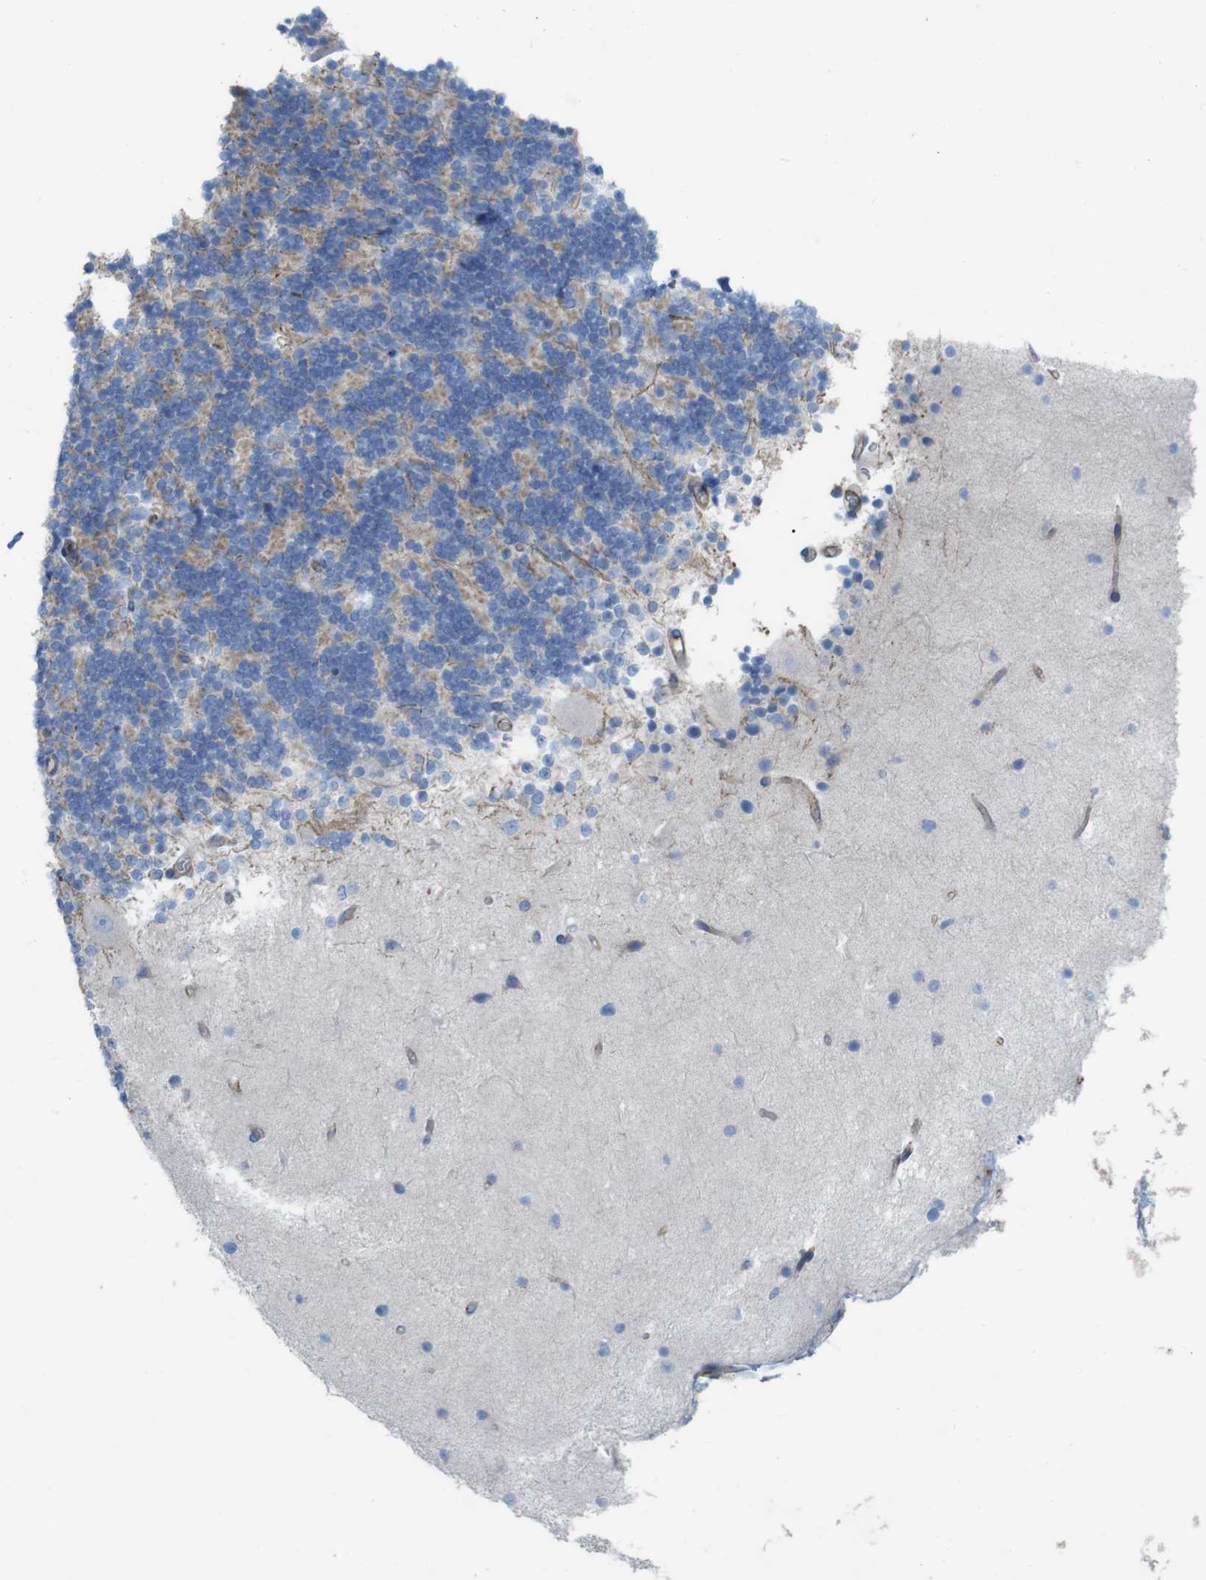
{"staining": {"intensity": "moderate", "quantity": "<25%", "location": "cytoplasmic/membranous"}, "tissue": "cerebellum", "cell_type": "Cells in granular layer", "image_type": "normal", "snomed": [{"axis": "morphology", "description": "Normal tissue, NOS"}, {"axis": "topography", "description": "Cerebellum"}], "caption": "Immunohistochemistry (IHC) staining of normal cerebellum, which displays low levels of moderate cytoplasmic/membranous expression in approximately <25% of cells in granular layer indicating moderate cytoplasmic/membranous protein staining. The staining was performed using DAB (brown) for protein detection and nuclei were counterstained in hematoxylin (blue).", "gene": "PREX2", "patient": {"sex": "female", "age": 54}}